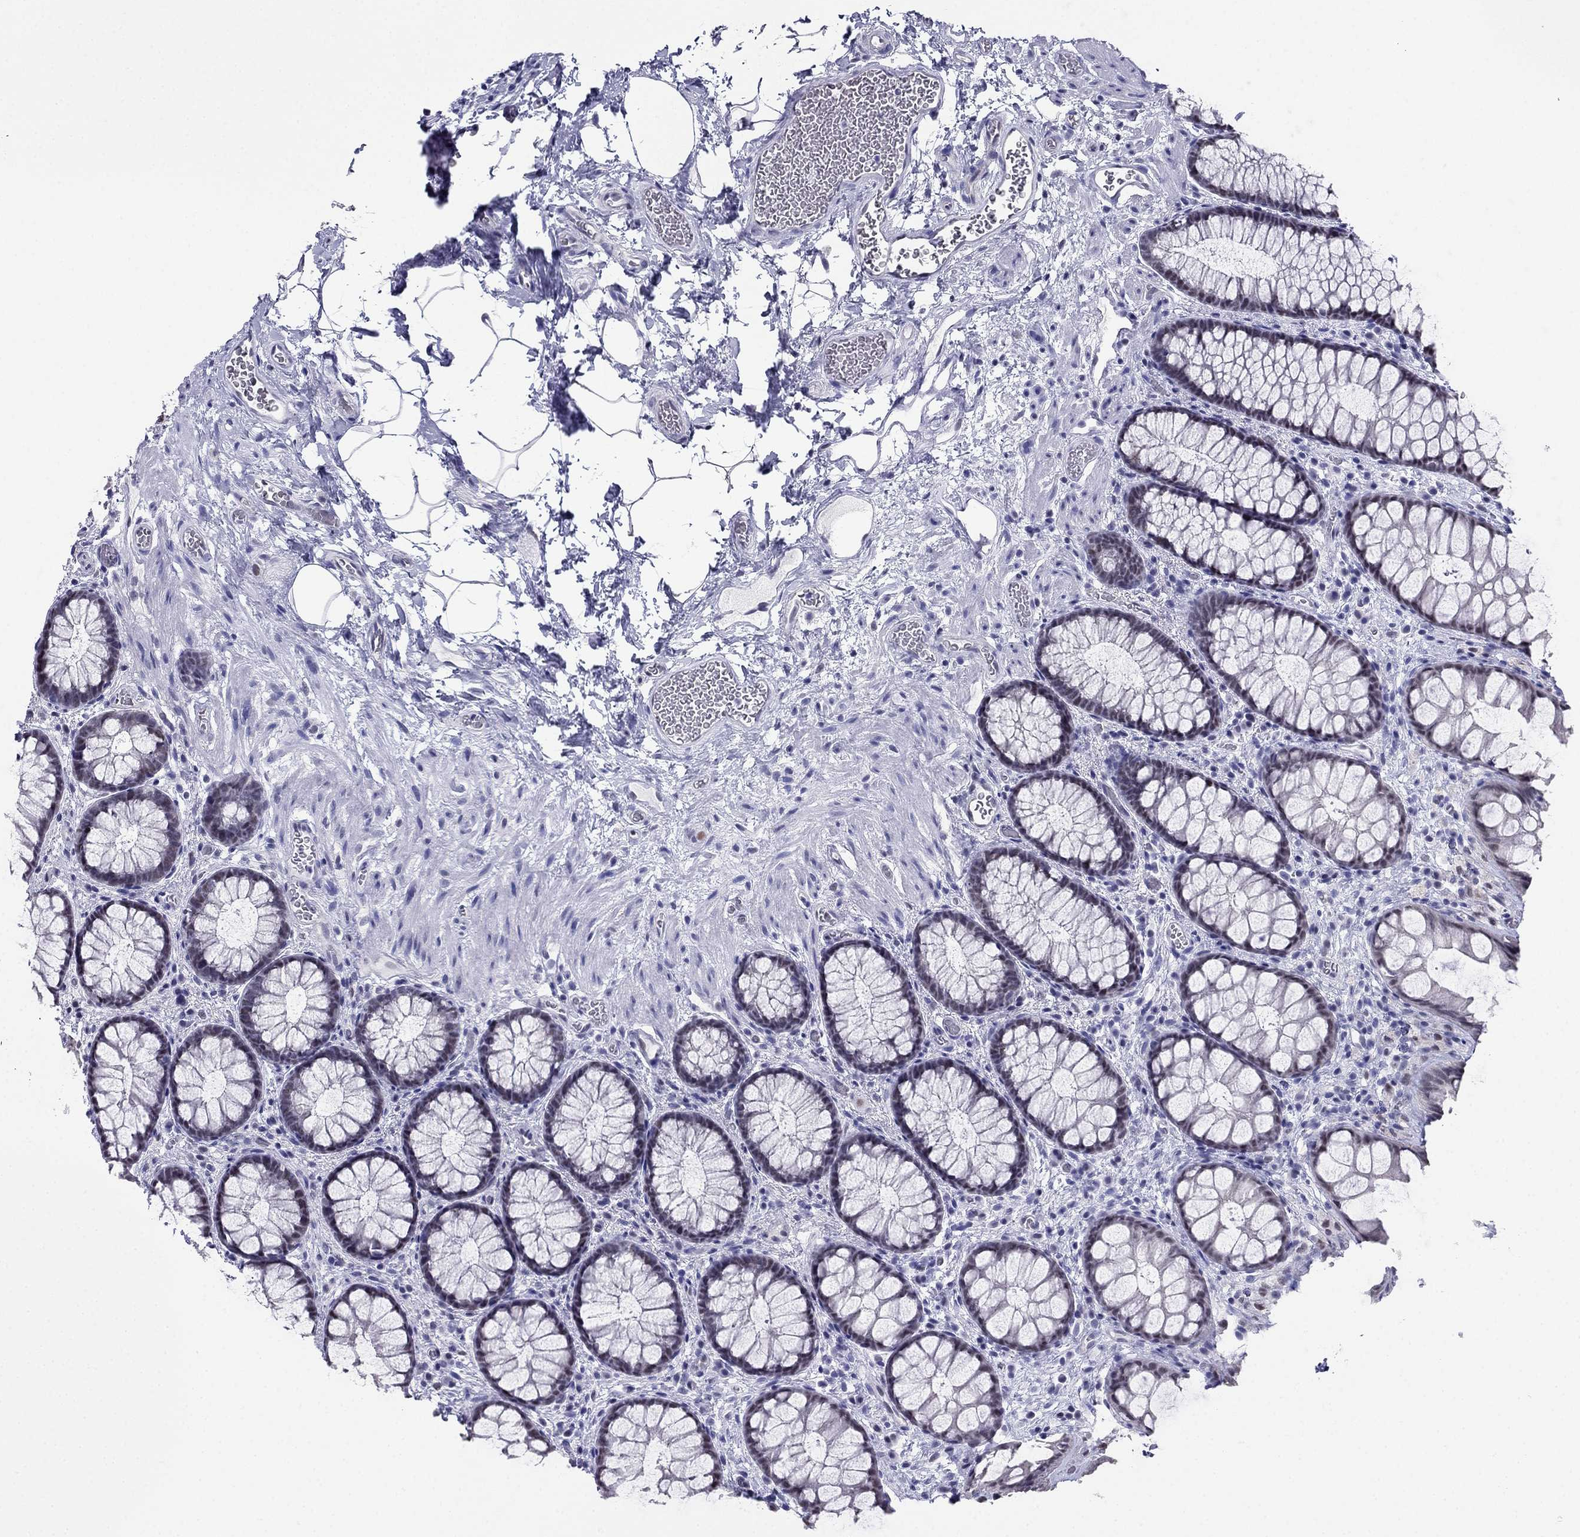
{"staining": {"intensity": "weak", "quantity": "25%-75%", "location": "nuclear"}, "tissue": "rectum", "cell_type": "Glandular cells", "image_type": "normal", "snomed": [{"axis": "morphology", "description": "Normal tissue, NOS"}, {"axis": "topography", "description": "Rectum"}], "caption": "Unremarkable rectum demonstrates weak nuclear staining in about 25%-75% of glandular cells, visualized by immunohistochemistry. Nuclei are stained in blue.", "gene": "PPM1G", "patient": {"sex": "female", "age": 62}}